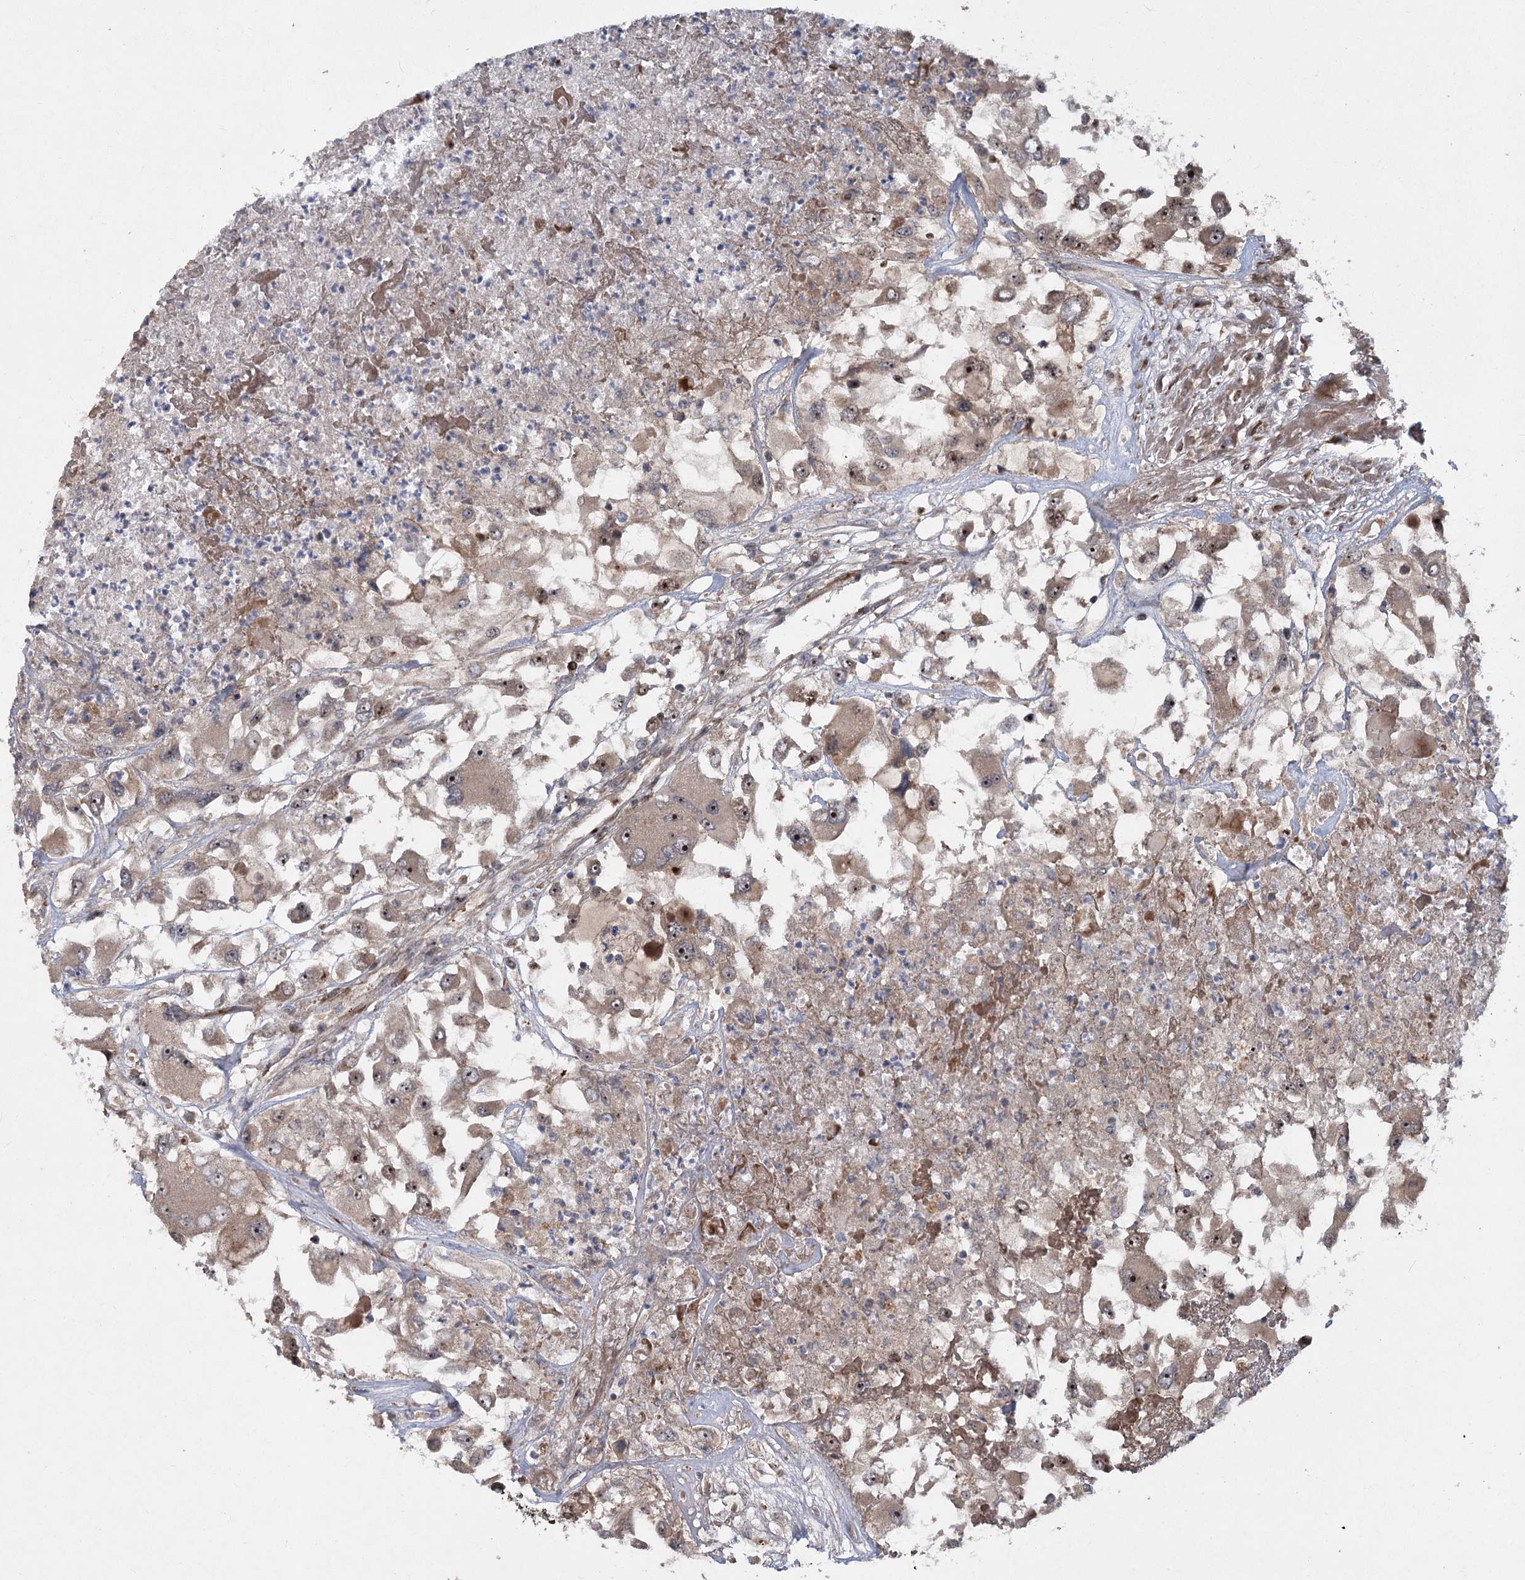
{"staining": {"intensity": "moderate", "quantity": ">75%", "location": "cytoplasmic/membranous,nuclear"}, "tissue": "renal cancer", "cell_type": "Tumor cells", "image_type": "cancer", "snomed": [{"axis": "morphology", "description": "Adenocarcinoma, NOS"}, {"axis": "topography", "description": "Kidney"}], "caption": "Immunohistochemistry of human renal cancer reveals medium levels of moderate cytoplasmic/membranous and nuclear positivity in approximately >75% of tumor cells.", "gene": "PIK3C2A", "patient": {"sex": "female", "age": 52}}